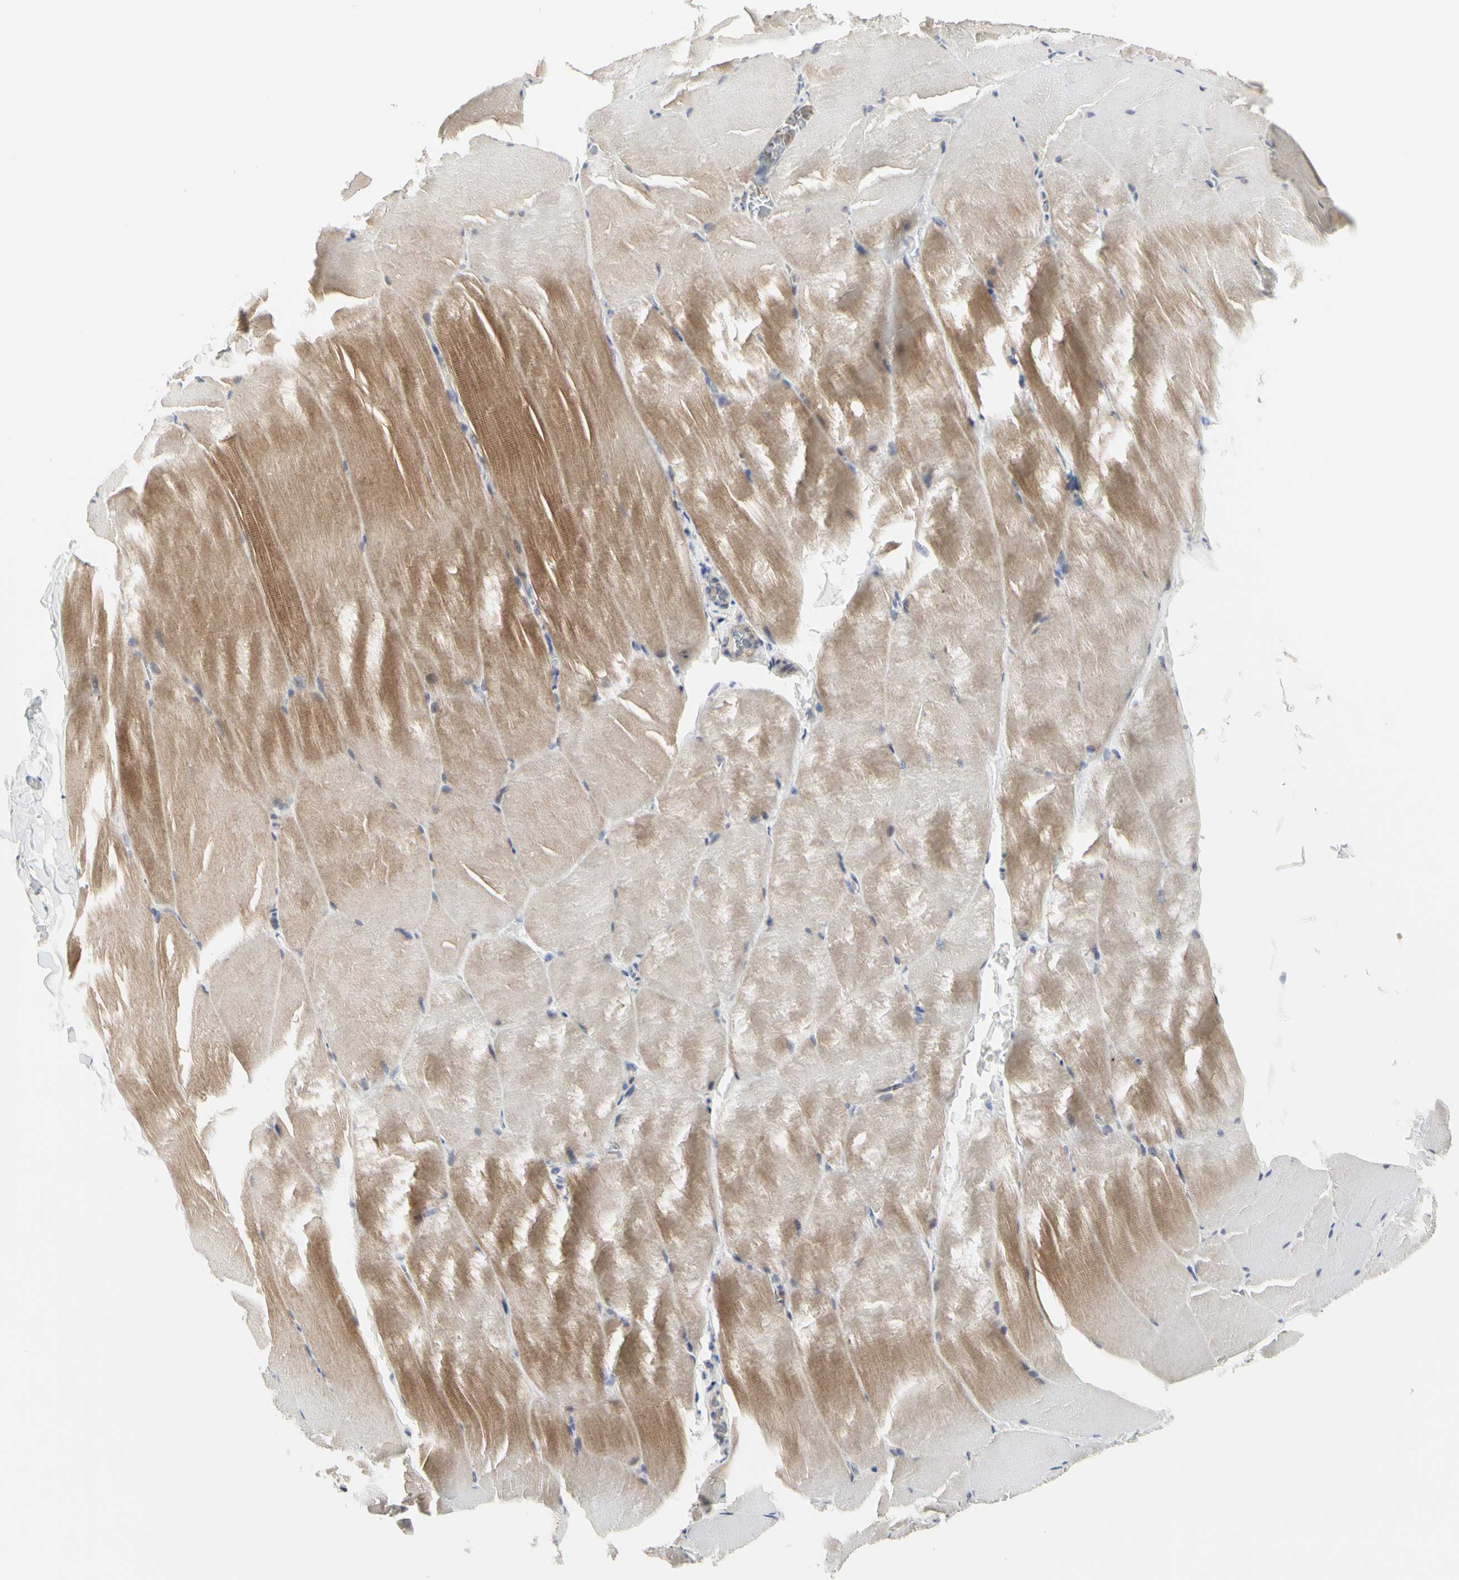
{"staining": {"intensity": "moderate", "quantity": "25%-75%", "location": "cytoplasmic/membranous"}, "tissue": "skeletal muscle", "cell_type": "Myocytes", "image_type": "normal", "snomed": [{"axis": "morphology", "description": "Normal tissue, NOS"}, {"axis": "topography", "description": "Skeletal muscle"}], "caption": "A micrograph of skeletal muscle stained for a protein demonstrates moderate cytoplasmic/membranous brown staining in myocytes. The protein of interest is shown in brown color, while the nuclei are stained blue.", "gene": "SHANK2", "patient": {"sex": "male", "age": 71}}